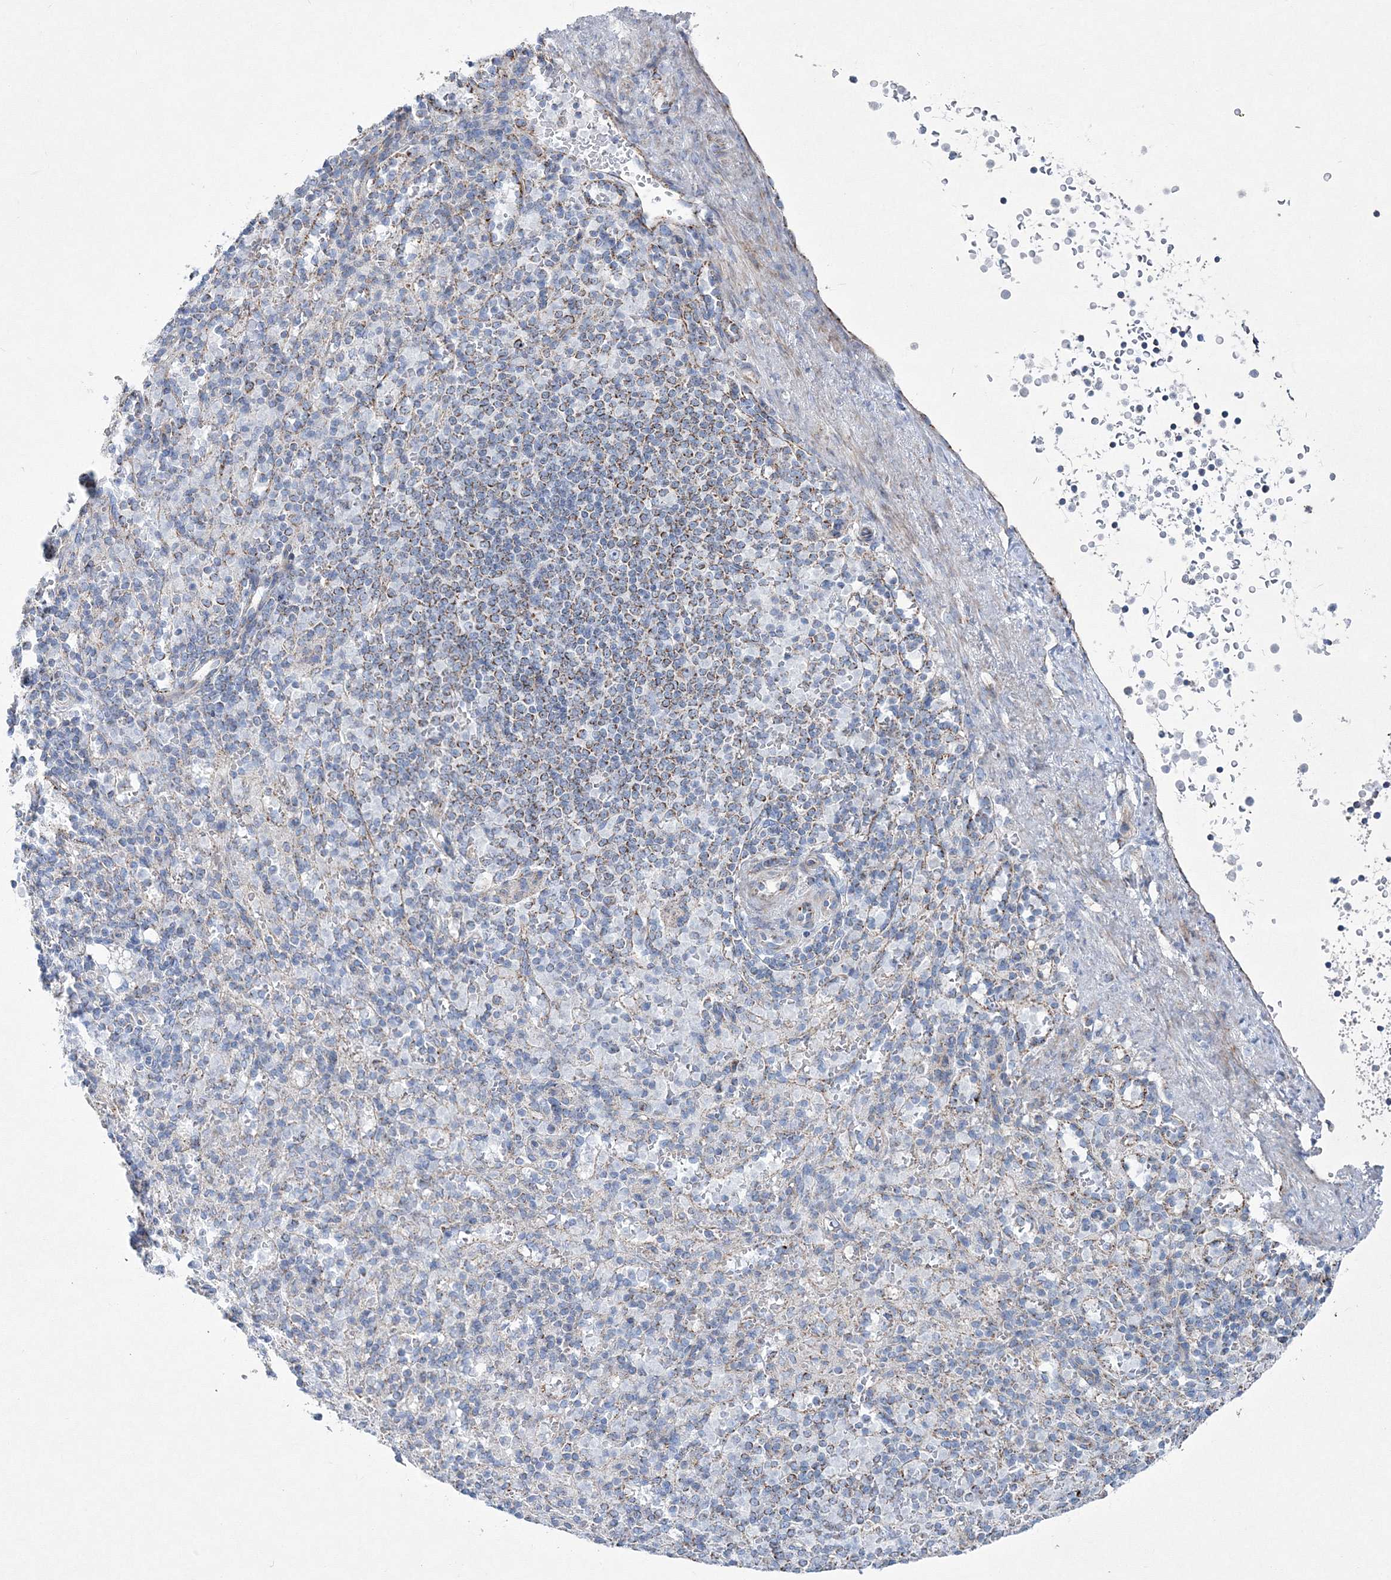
{"staining": {"intensity": "weak", "quantity": "<25%", "location": "cytoplasmic/membranous"}, "tissue": "spleen", "cell_type": "Cells in red pulp", "image_type": "normal", "snomed": [{"axis": "morphology", "description": "Normal tissue, NOS"}, {"axis": "topography", "description": "Spleen"}], "caption": "This is an IHC image of benign human spleen. There is no positivity in cells in red pulp.", "gene": "HIBCH", "patient": {"sex": "female", "age": 74}}